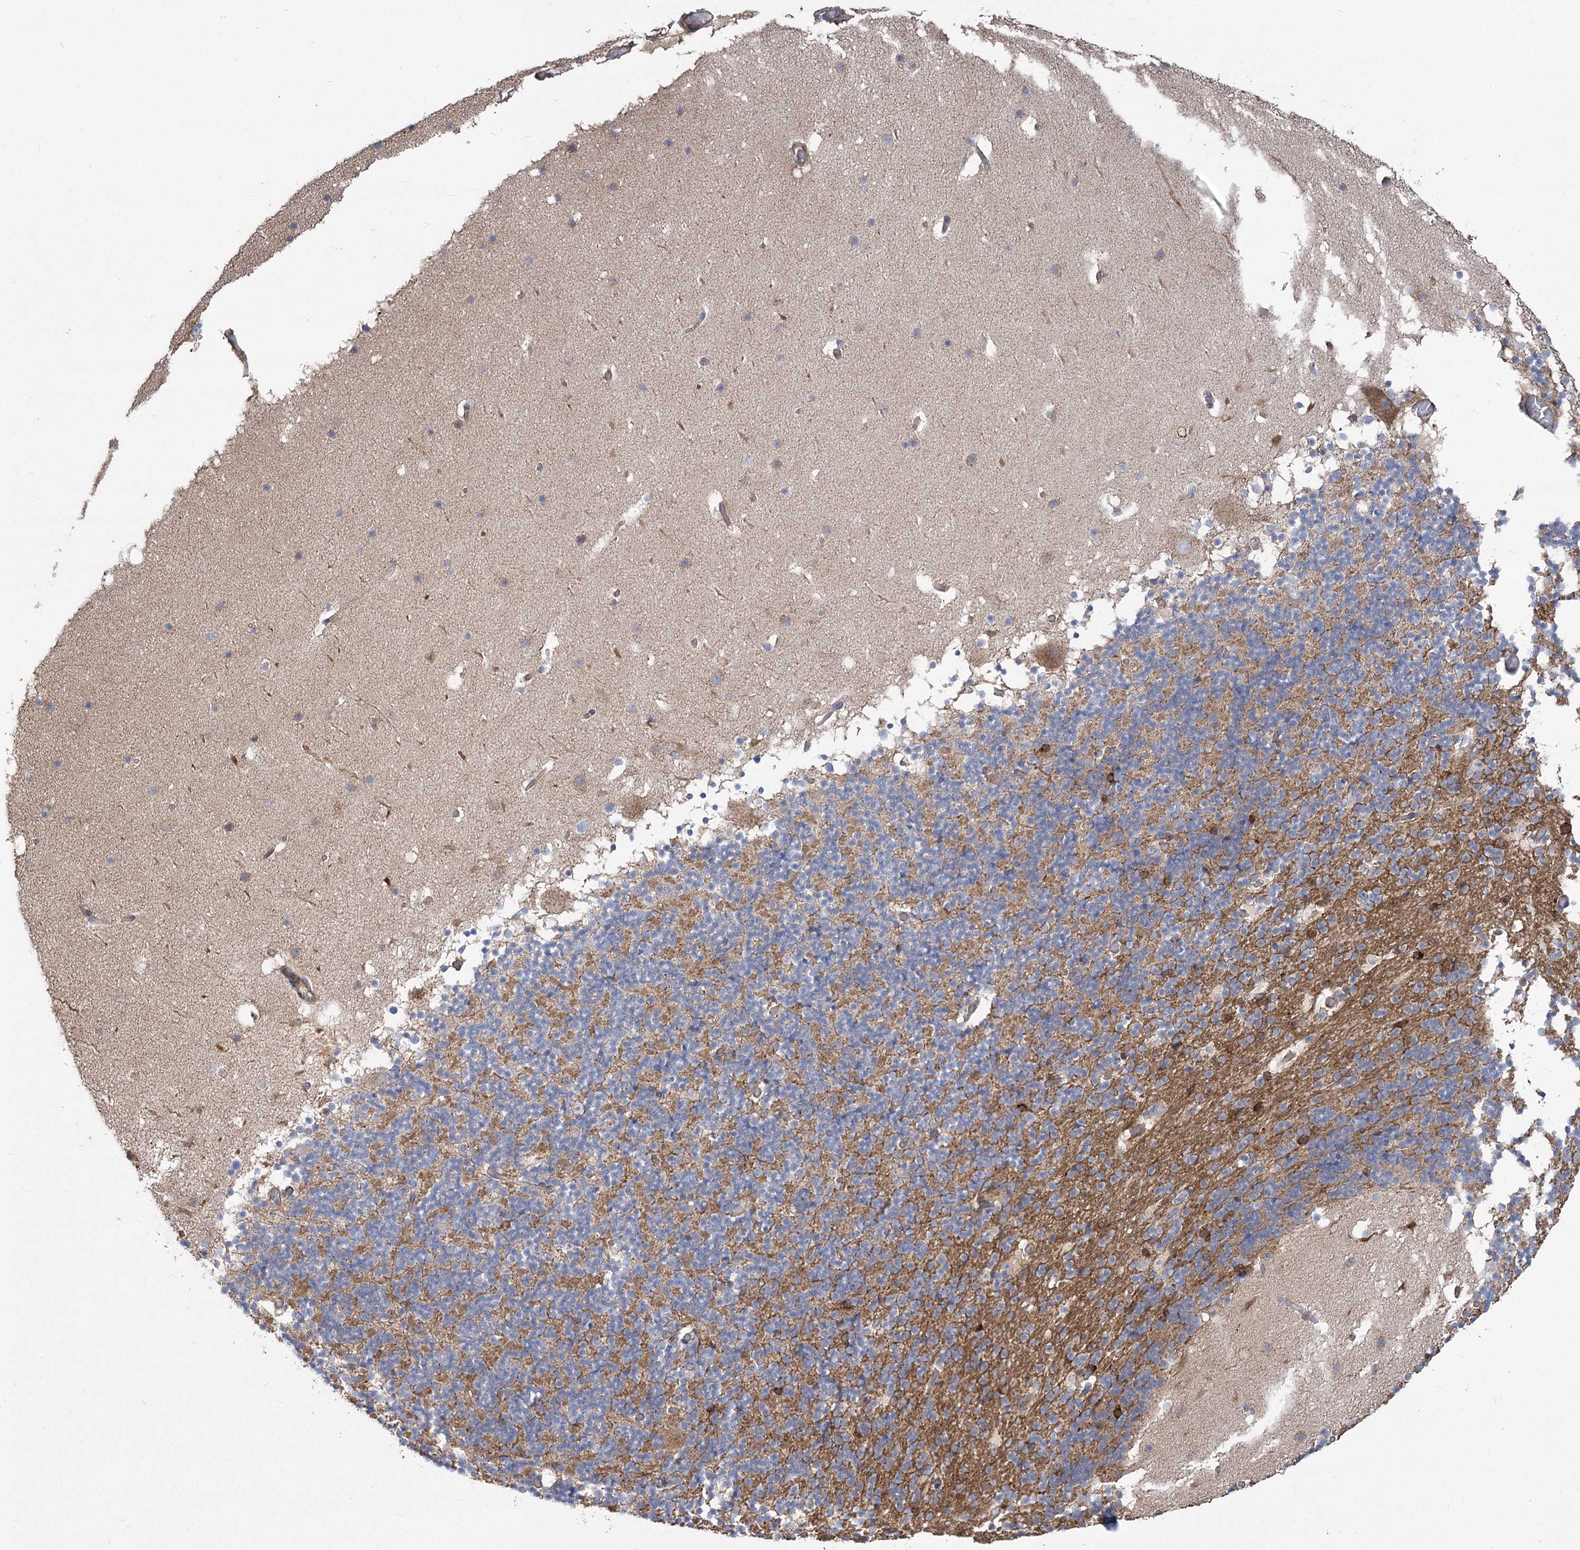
{"staining": {"intensity": "moderate", "quantity": ">75%", "location": "cytoplasmic/membranous"}, "tissue": "cerebellum", "cell_type": "Cells in granular layer", "image_type": "normal", "snomed": [{"axis": "morphology", "description": "Normal tissue, NOS"}, {"axis": "topography", "description": "Cerebellum"}], "caption": "Moderate cytoplasmic/membranous positivity for a protein is appreciated in about >75% of cells in granular layer of unremarkable cerebellum using immunohistochemistry (IHC).", "gene": "RMDN2", "patient": {"sex": "male", "age": 57}}